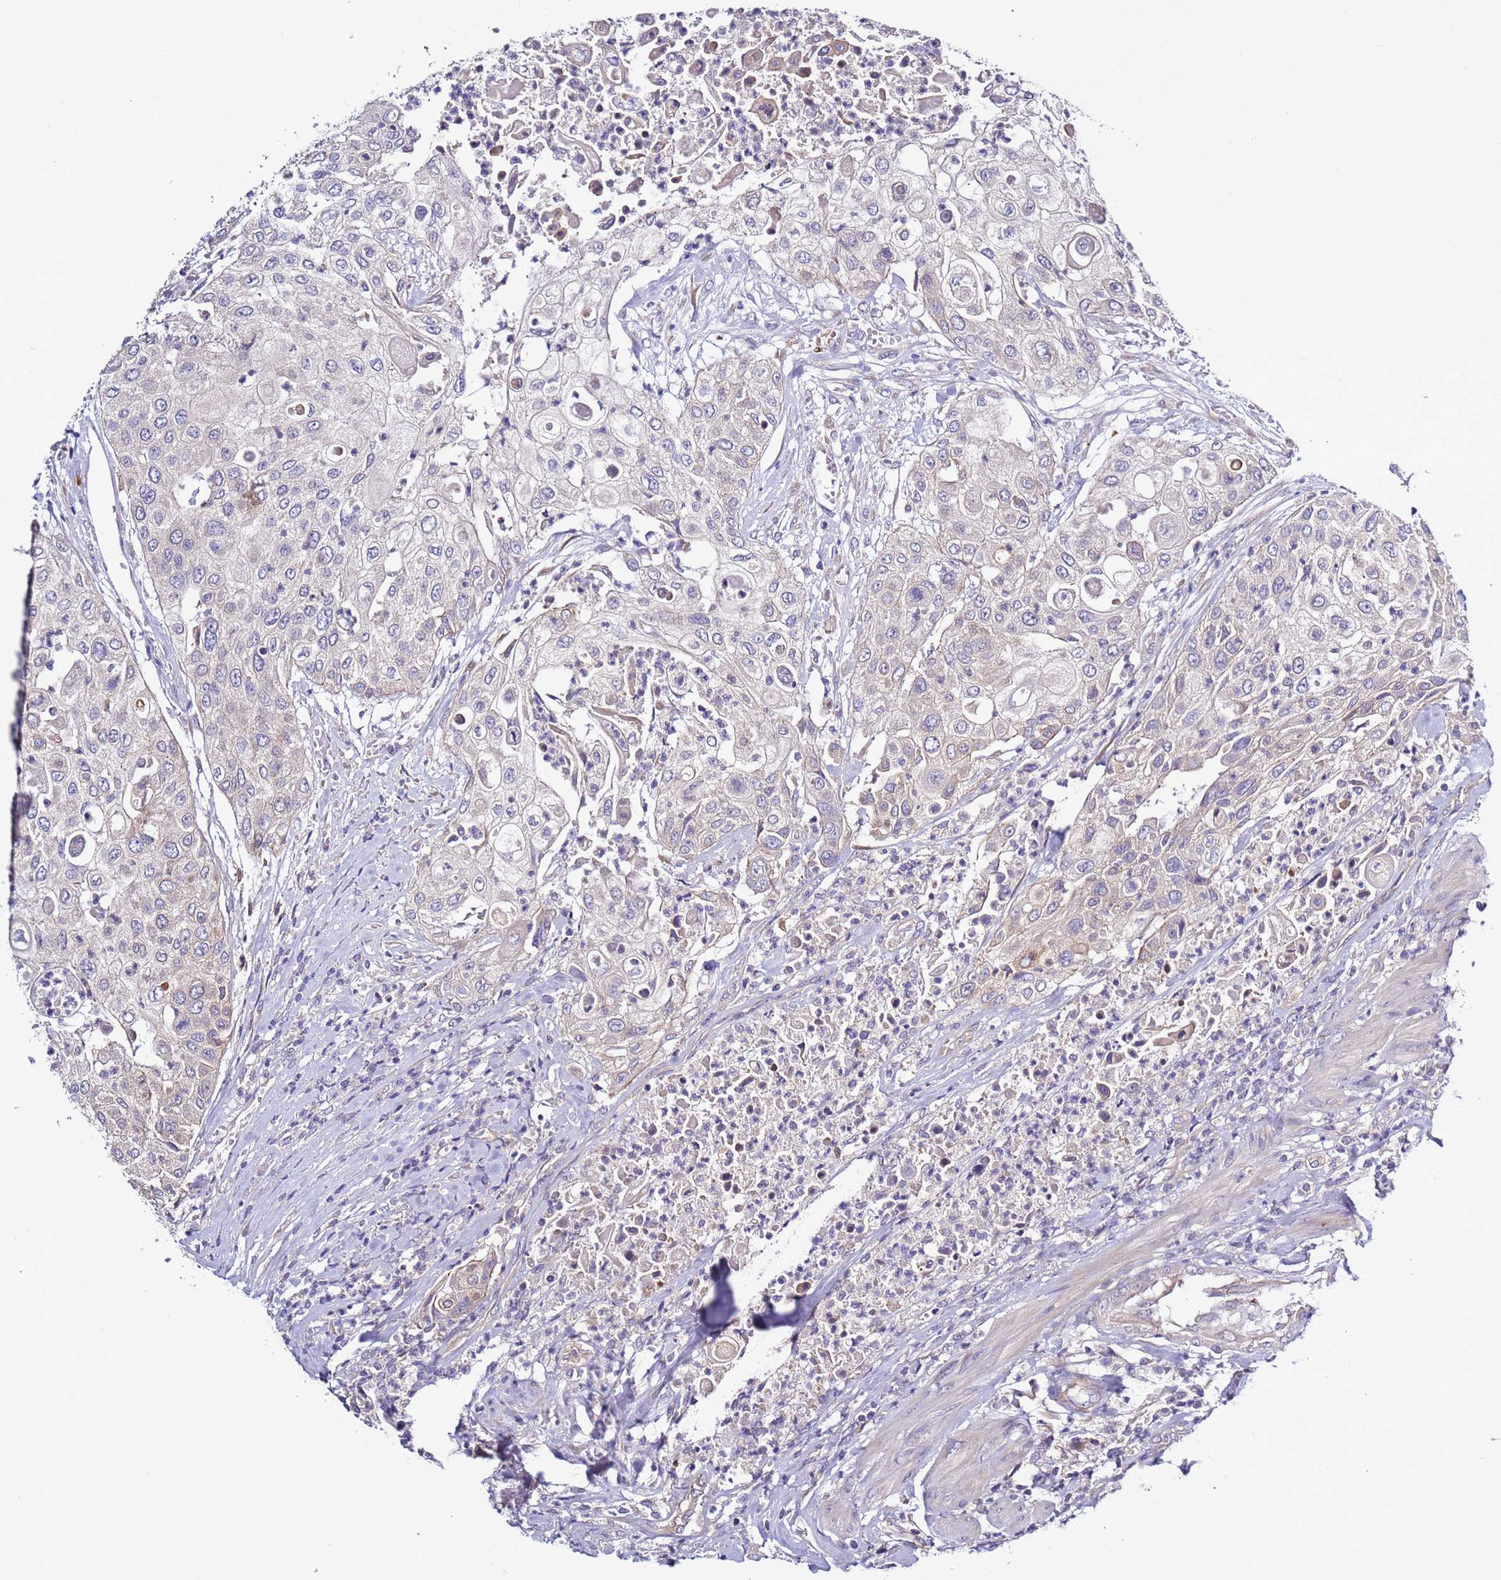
{"staining": {"intensity": "negative", "quantity": "none", "location": "none"}, "tissue": "urothelial cancer", "cell_type": "Tumor cells", "image_type": "cancer", "snomed": [{"axis": "morphology", "description": "Urothelial carcinoma, High grade"}, {"axis": "topography", "description": "Urinary bladder"}], "caption": "Immunohistochemistry (IHC) of human urothelial cancer demonstrates no positivity in tumor cells.", "gene": "SPCS1", "patient": {"sex": "female", "age": 79}}